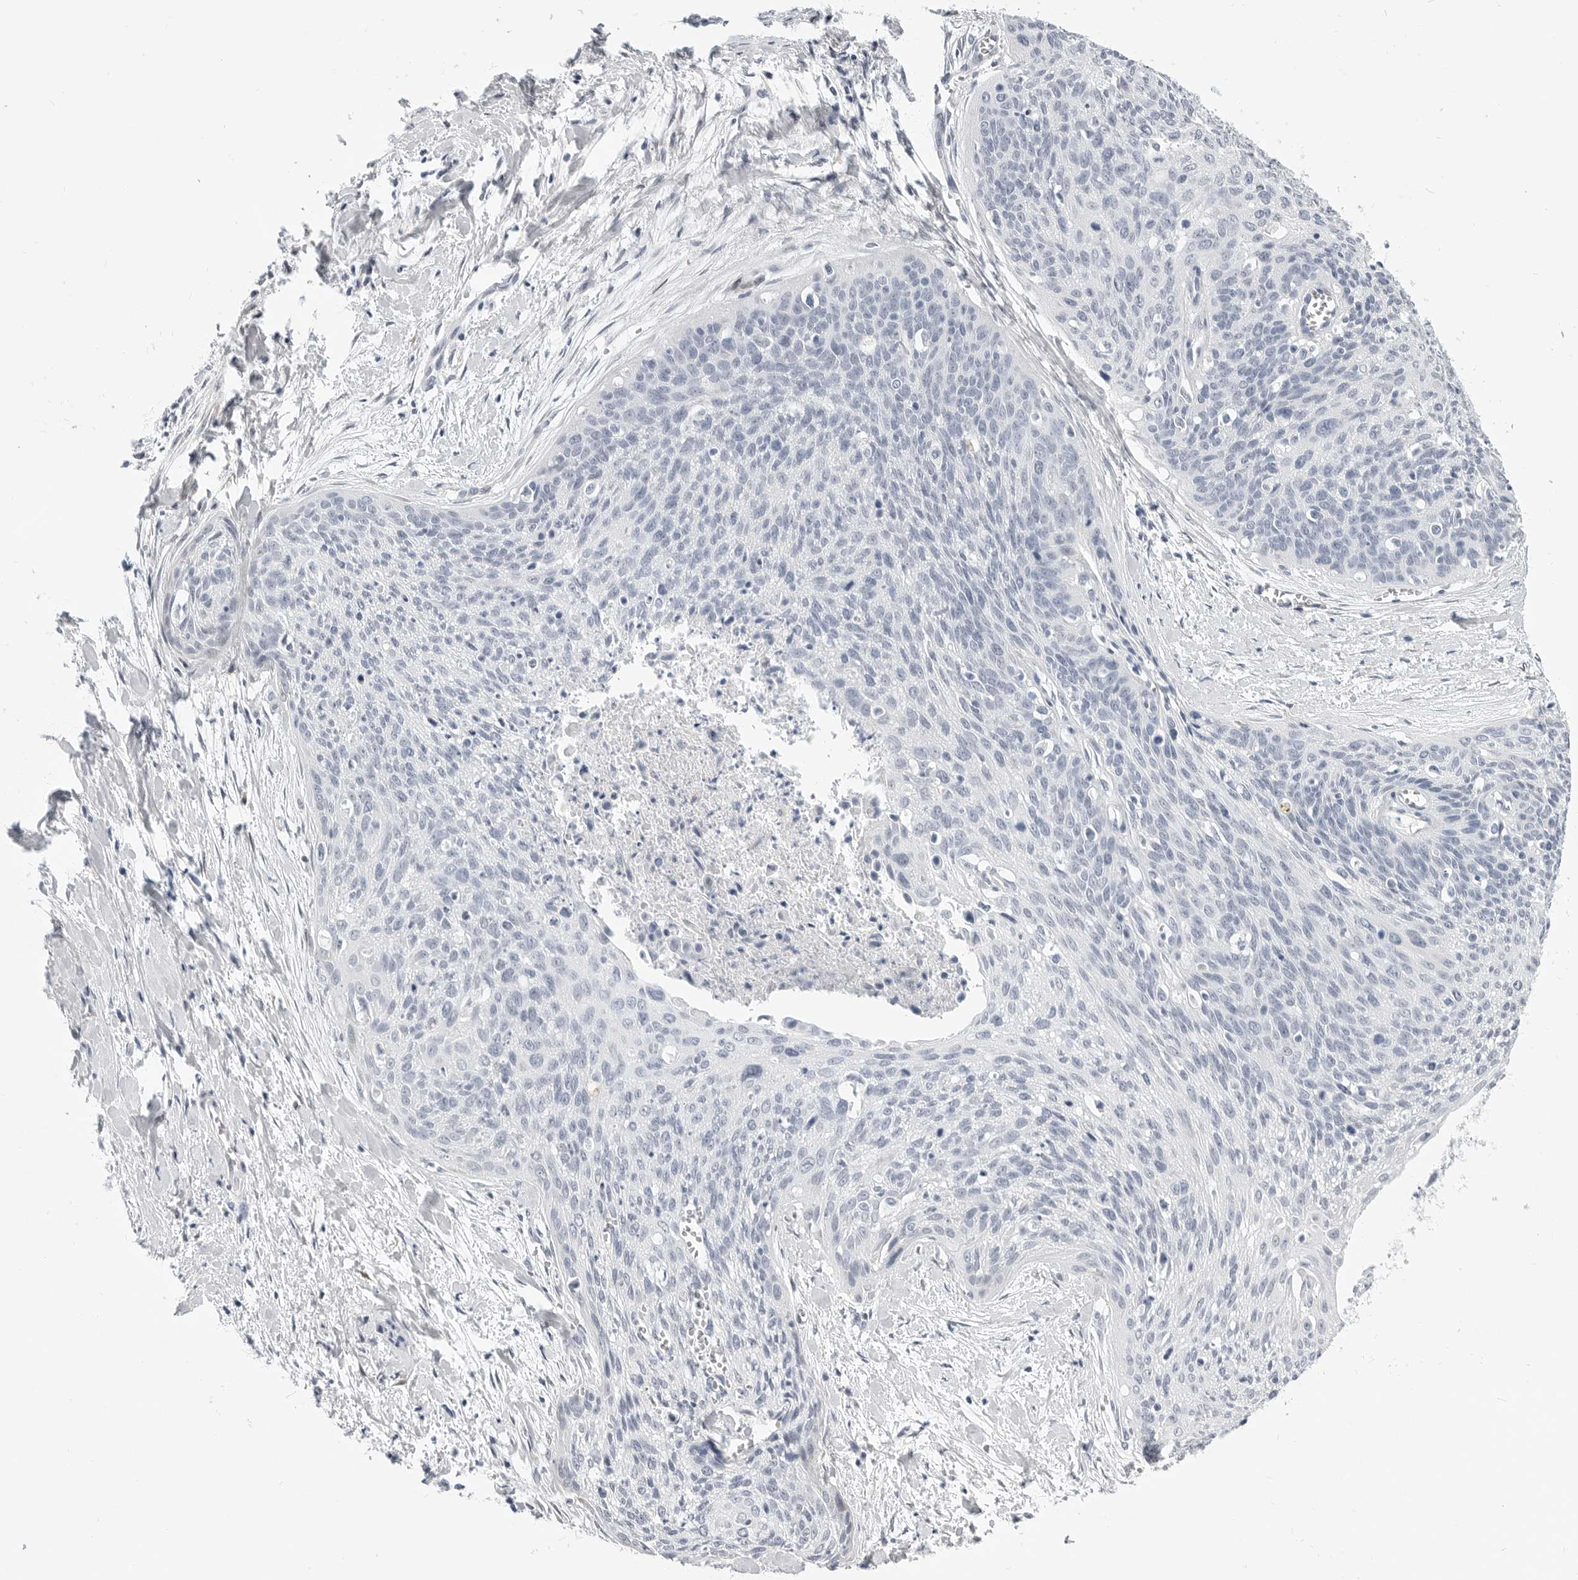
{"staining": {"intensity": "negative", "quantity": "none", "location": "none"}, "tissue": "cervical cancer", "cell_type": "Tumor cells", "image_type": "cancer", "snomed": [{"axis": "morphology", "description": "Squamous cell carcinoma, NOS"}, {"axis": "topography", "description": "Cervix"}], "caption": "Protein analysis of squamous cell carcinoma (cervical) exhibits no significant positivity in tumor cells.", "gene": "PLN", "patient": {"sex": "female", "age": 55}}